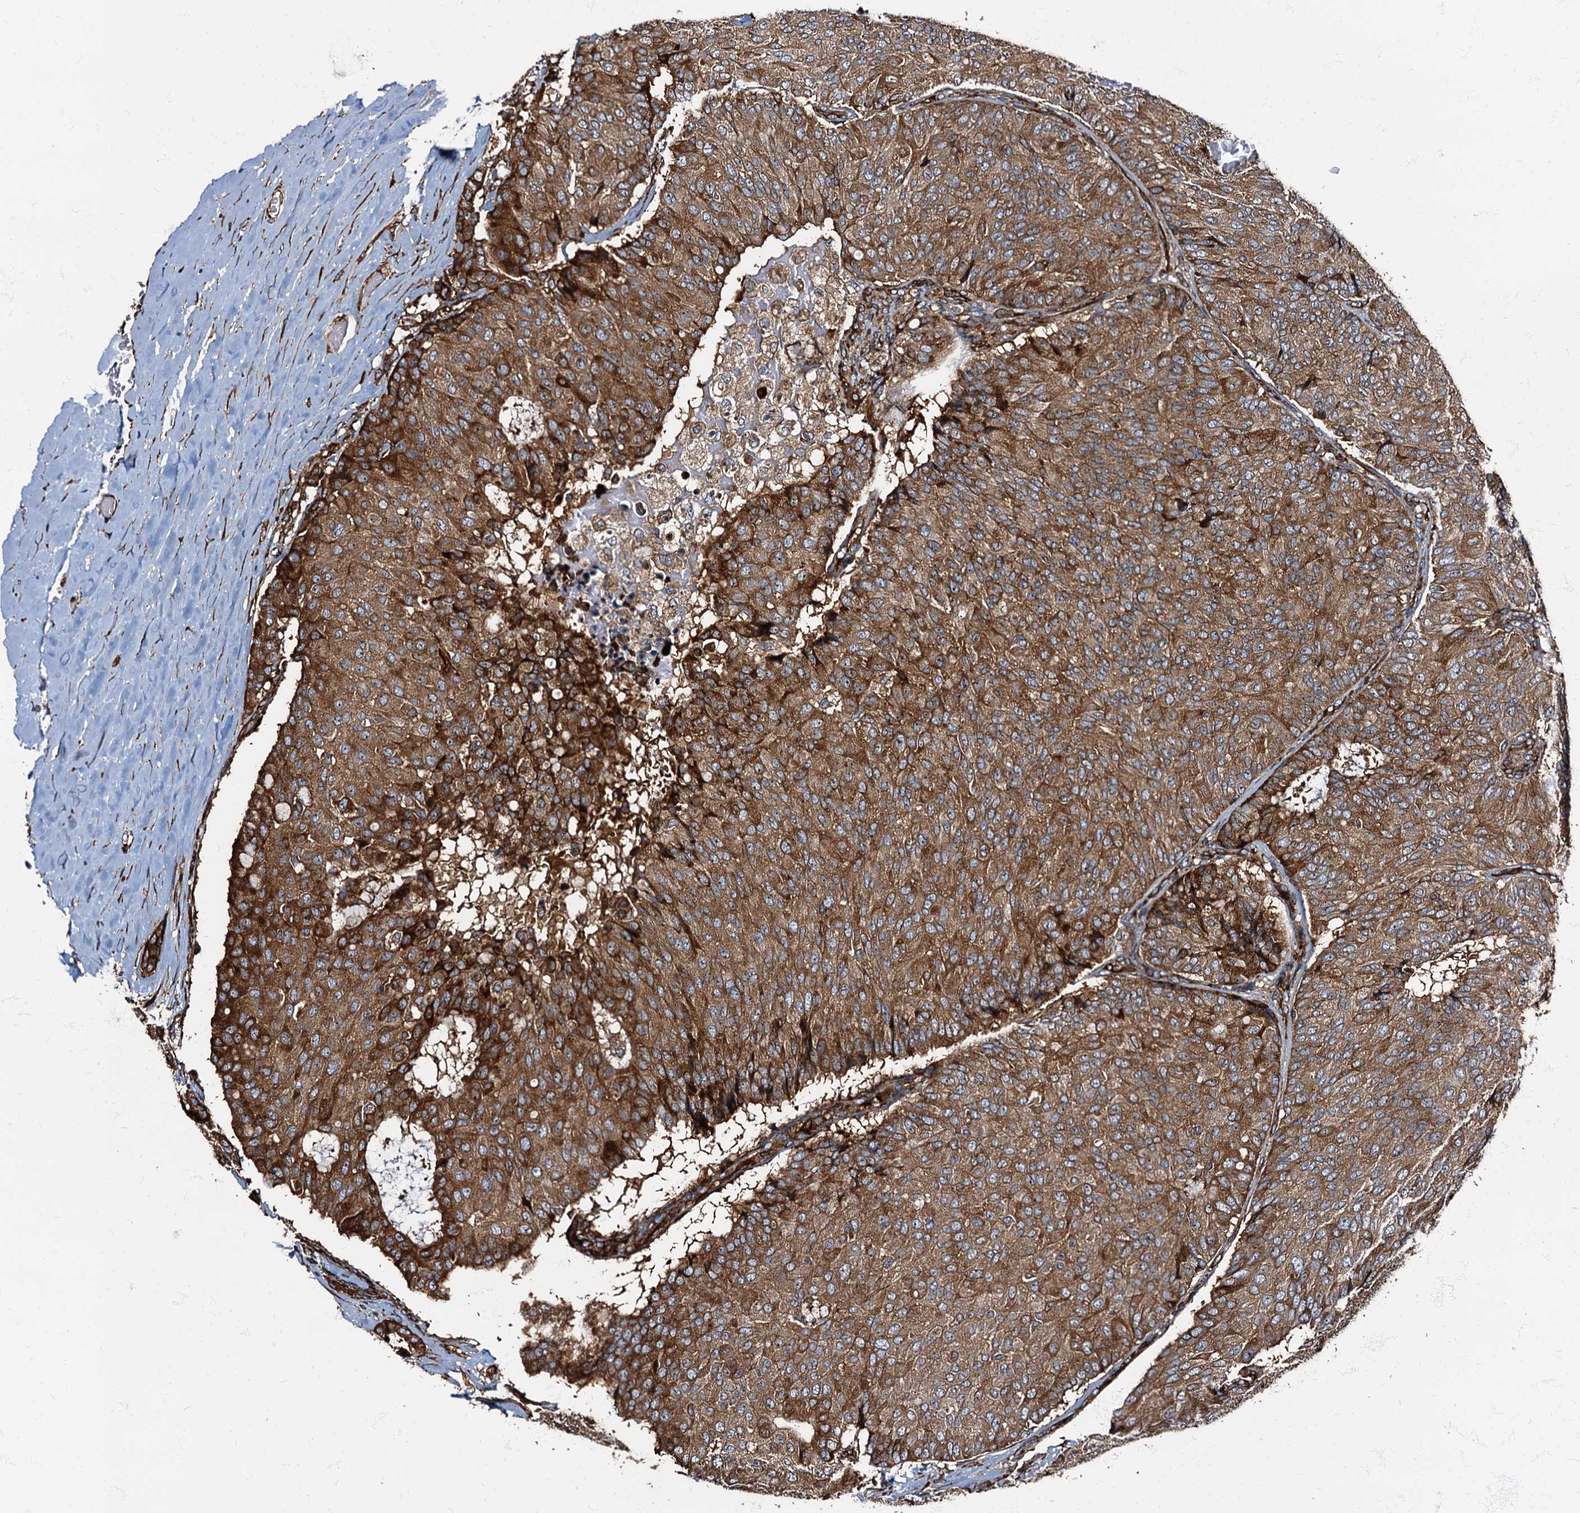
{"staining": {"intensity": "strong", "quantity": ">75%", "location": "cytoplasmic/membranous"}, "tissue": "breast cancer", "cell_type": "Tumor cells", "image_type": "cancer", "snomed": [{"axis": "morphology", "description": "Duct carcinoma"}, {"axis": "topography", "description": "Breast"}], "caption": "Tumor cells reveal strong cytoplasmic/membranous positivity in about >75% of cells in breast invasive ductal carcinoma.", "gene": "ATP2C1", "patient": {"sex": "female", "age": 75}}